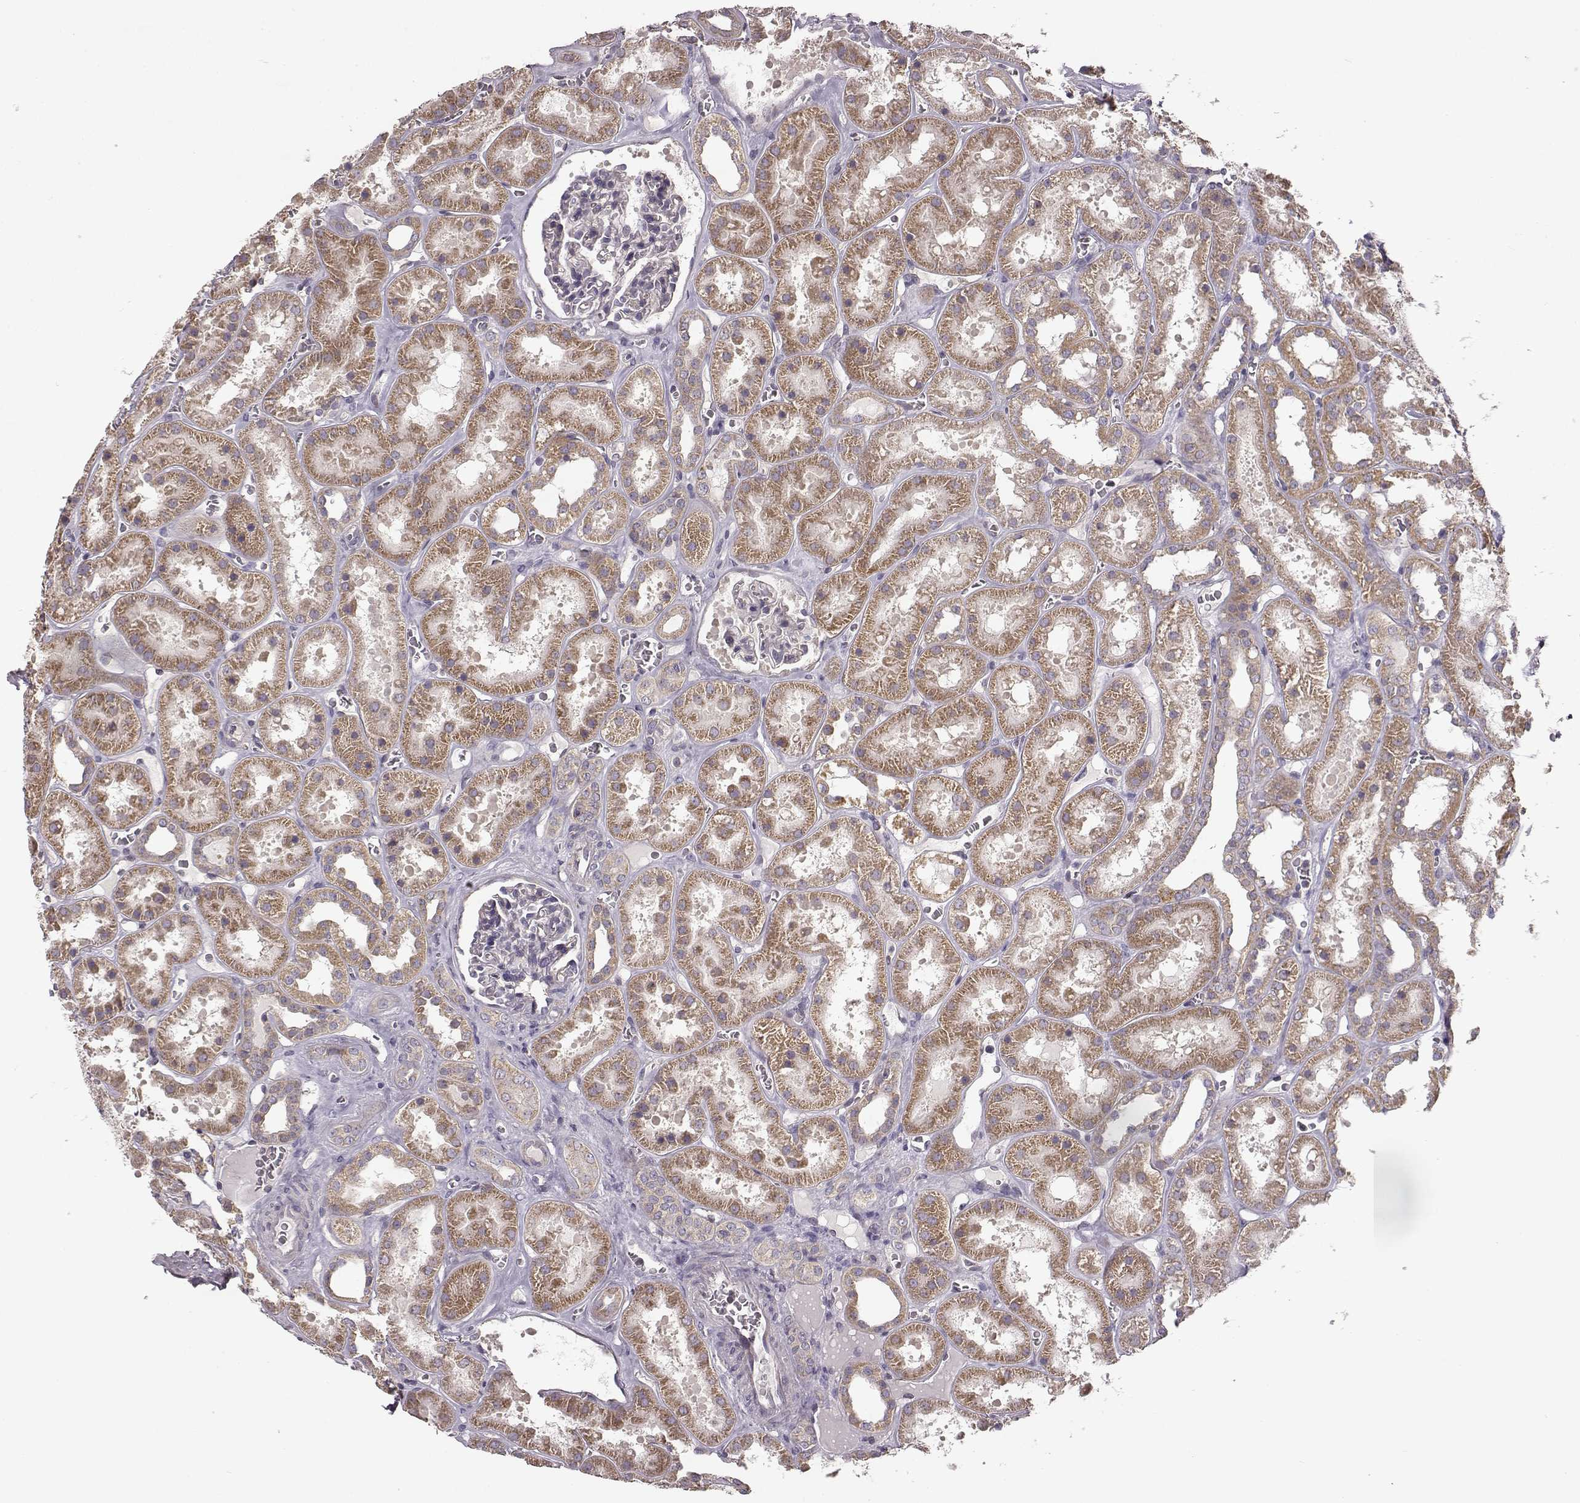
{"staining": {"intensity": "negative", "quantity": "none", "location": "none"}, "tissue": "kidney", "cell_type": "Cells in glomeruli", "image_type": "normal", "snomed": [{"axis": "morphology", "description": "Normal tissue, NOS"}, {"axis": "topography", "description": "Kidney"}], "caption": "The photomicrograph shows no significant staining in cells in glomeruli of kidney. (Immunohistochemistry (ihc), brightfield microscopy, high magnification).", "gene": "ERBB3", "patient": {"sex": "female", "age": 41}}